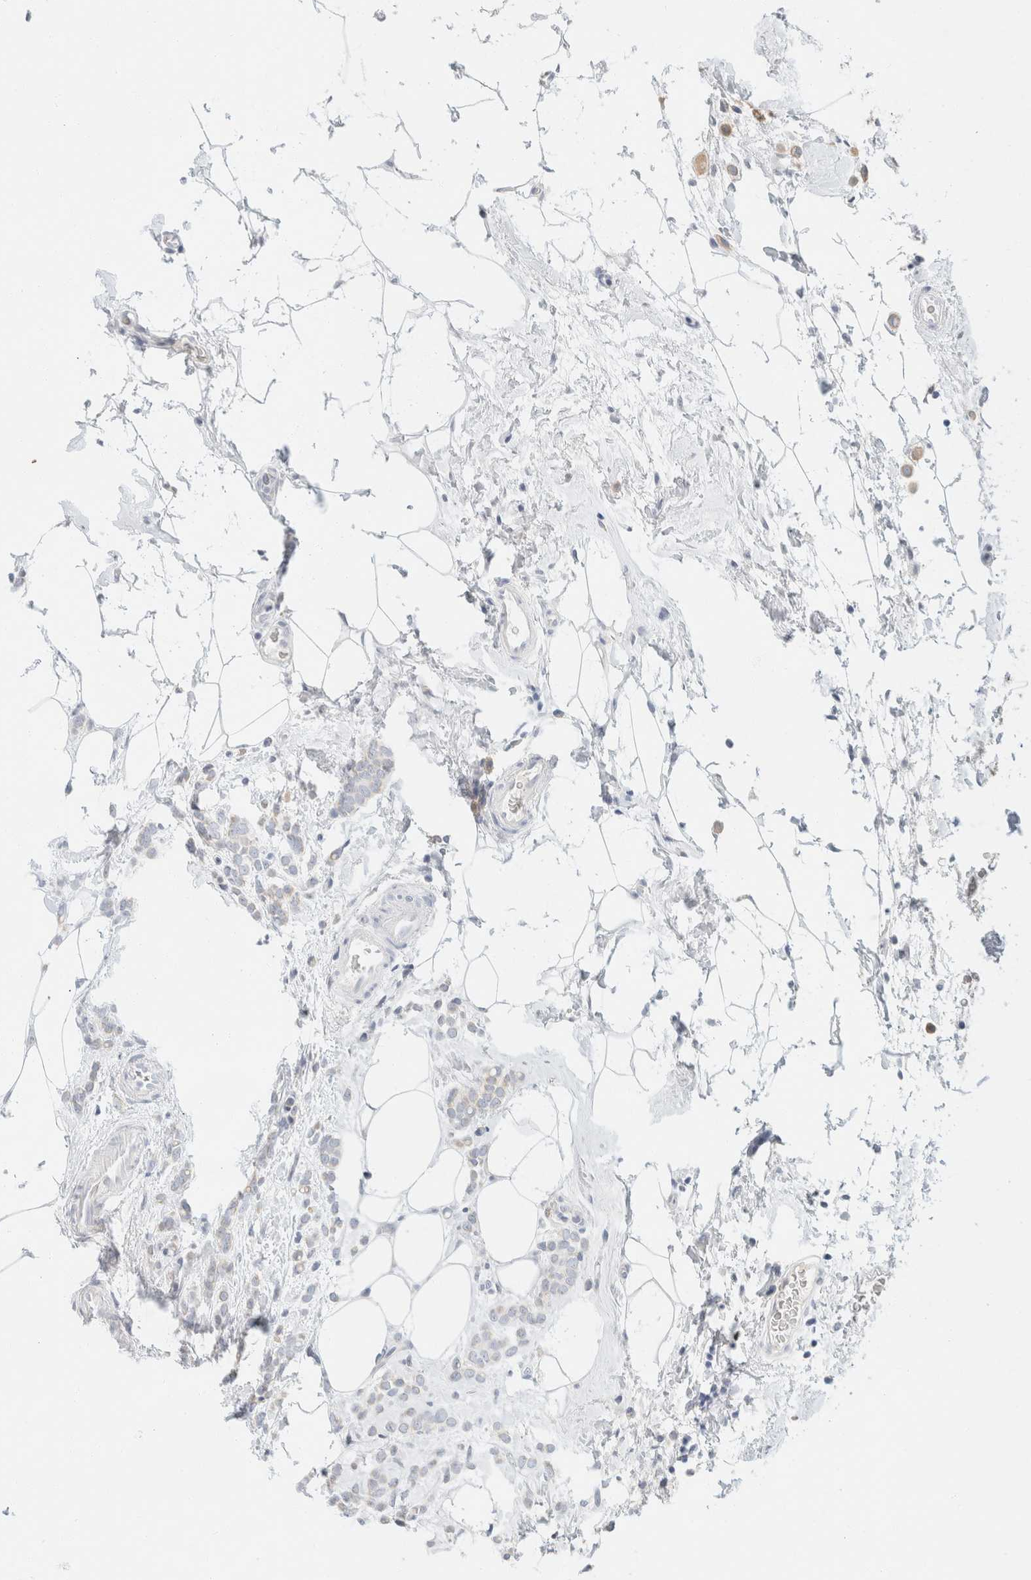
{"staining": {"intensity": "weak", "quantity": "25%-75%", "location": "cytoplasmic/membranous"}, "tissue": "breast cancer", "cell_type": "Tumor cells", "image_type": "cancer", "snomed": [{"axis": "morphology", "description": "Lobular carcinoma"}, {"axis": "topography", "description": "Breast"}], "caption": "Breast cancer stained with a protein marker displays weak staining in tumor cells.", "gene": "KRT20", "patient": {"sex": "female", "age": 50}}